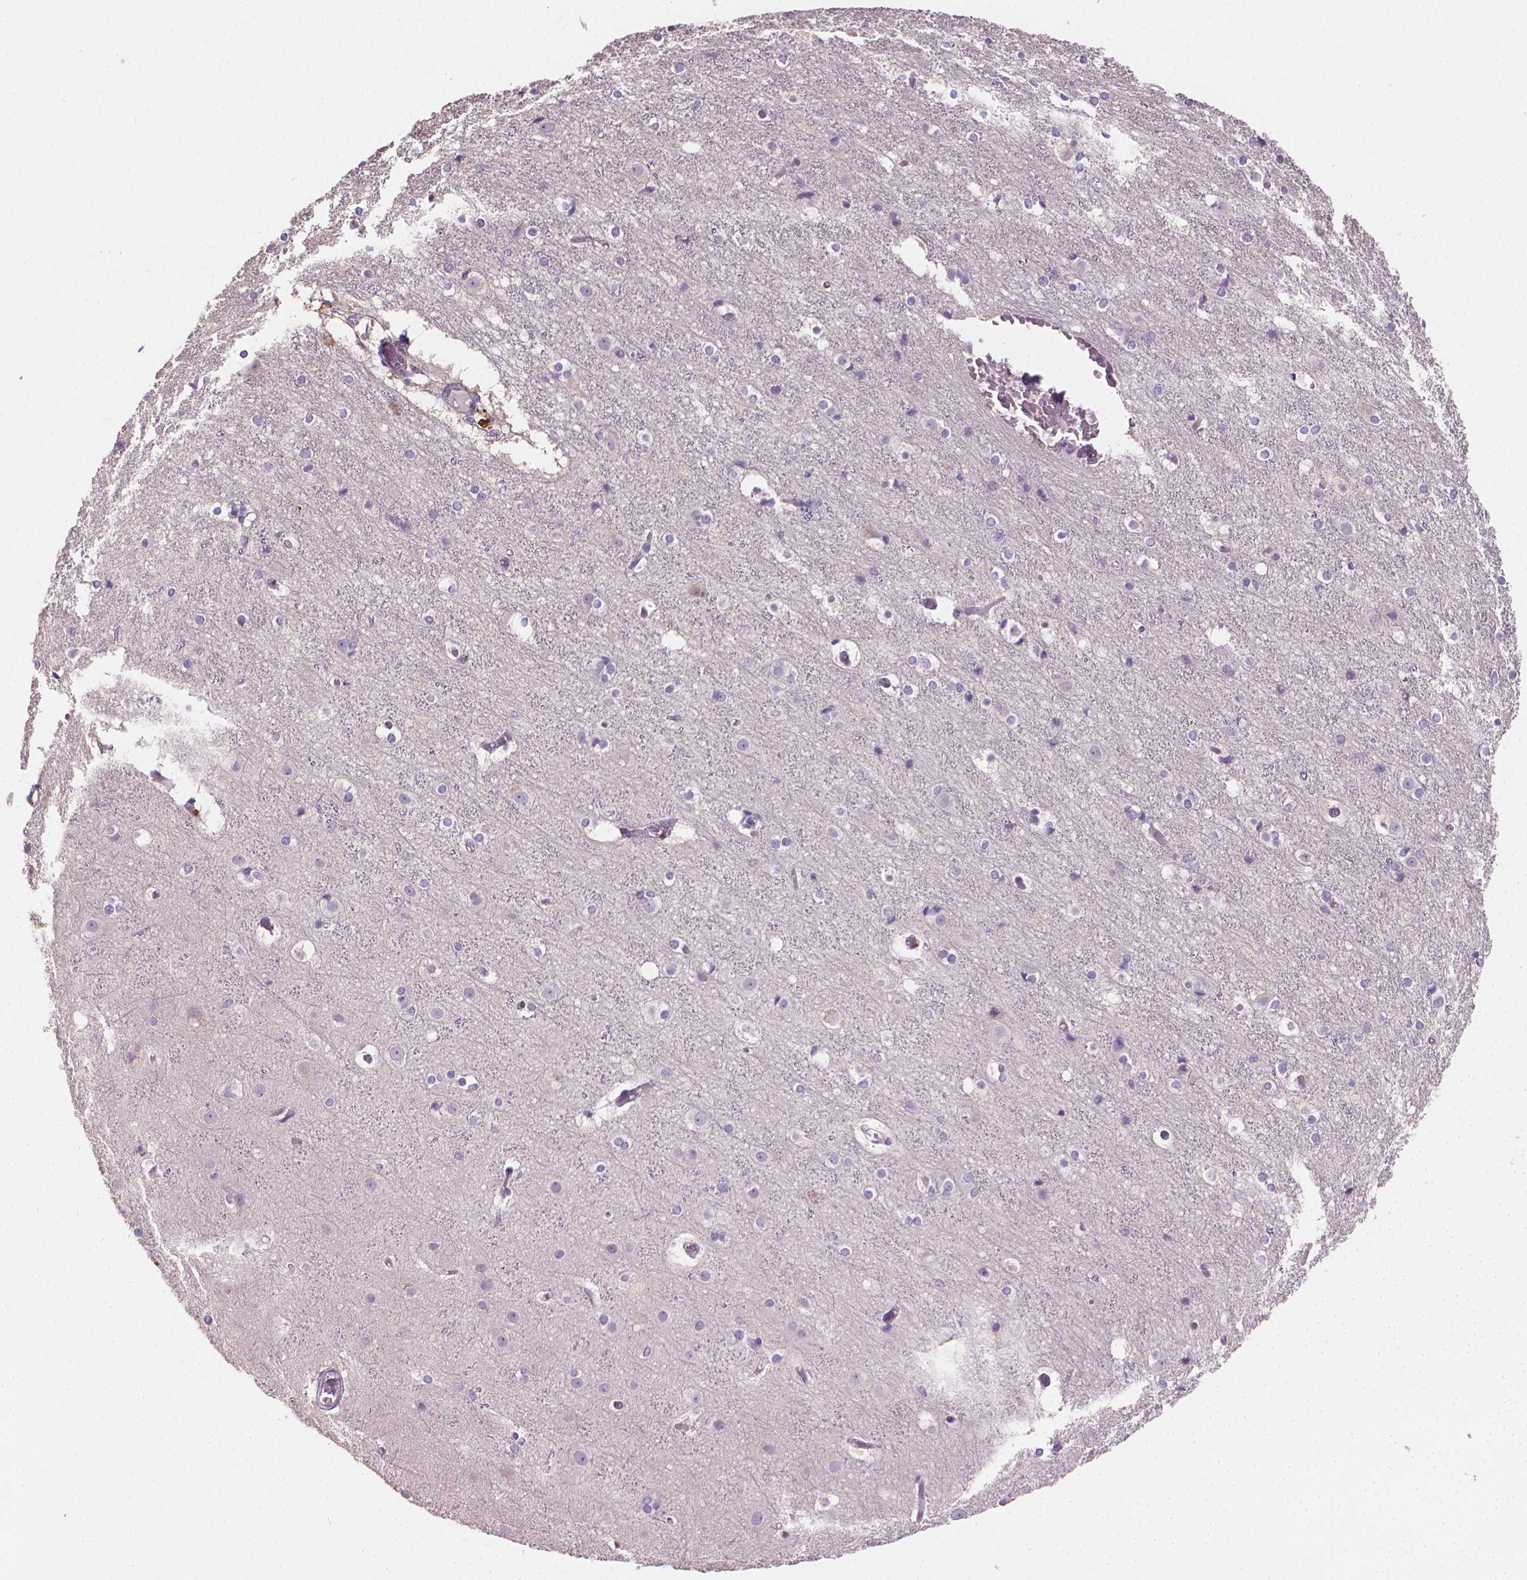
{"staining": {"intensity": "negative", "quantity": "none", "location": "none"}, "tissue": "cerebral cortex", "cell_type": "Endothelial cells", "image_type": "normal", "snomed": [{"axis": "morphology", "description": "Normal tissue, NOS"}, {"axis": "topography", "description": "Cerebral cortex"}], "caption": "Protein analysis of unremarkable cerebral cortex demonstrates no significant staining in endothelial cells. (Immunohistochemistry, brightfield microscopy, high magnification).", "gene": "CATIP", "patient": {"sex": "female", "age": 52}}